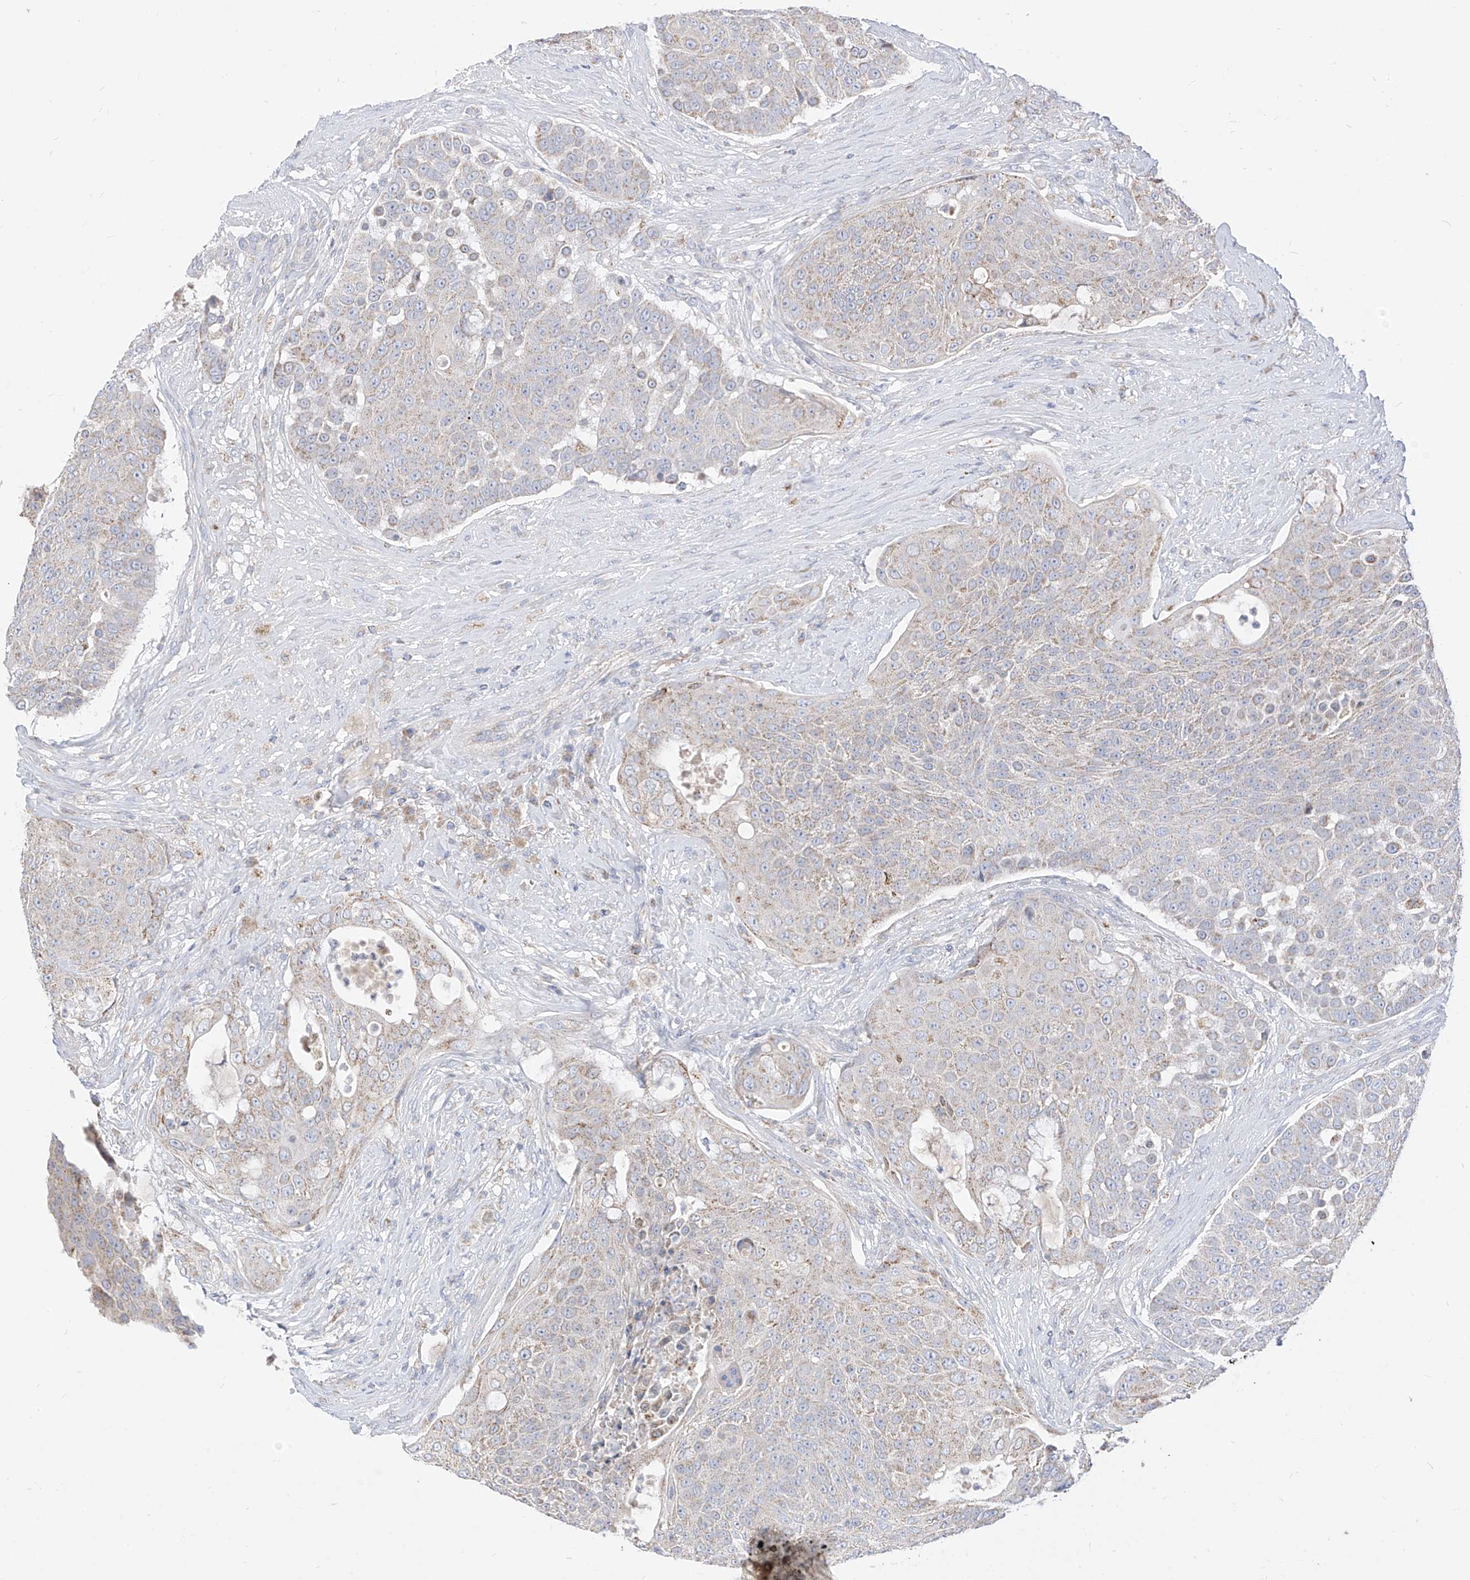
{"staining": {"intensity": "weak", "quantity": ">75%", "location": "cytoplasmic/membranous"}, "tissue": "urothelial cancer", "cell_type": "Tumor cells", "image_type": "cancer", "snomed": [{"axis": "morphology", "description": "Urothelial carcinoma, High grade"}, {"axis": "topography", "description": "Urinary bladder"}], "caption": "This micrograph shows immunohistochemistry (IHC) staining of high-grade urothelial carcinoma, with low weak cytoplasmic/membranous positivity in approximately >75% of tumor cells.", "gene": "RASA2", "patient": {"sex": "female", "age": 63}}